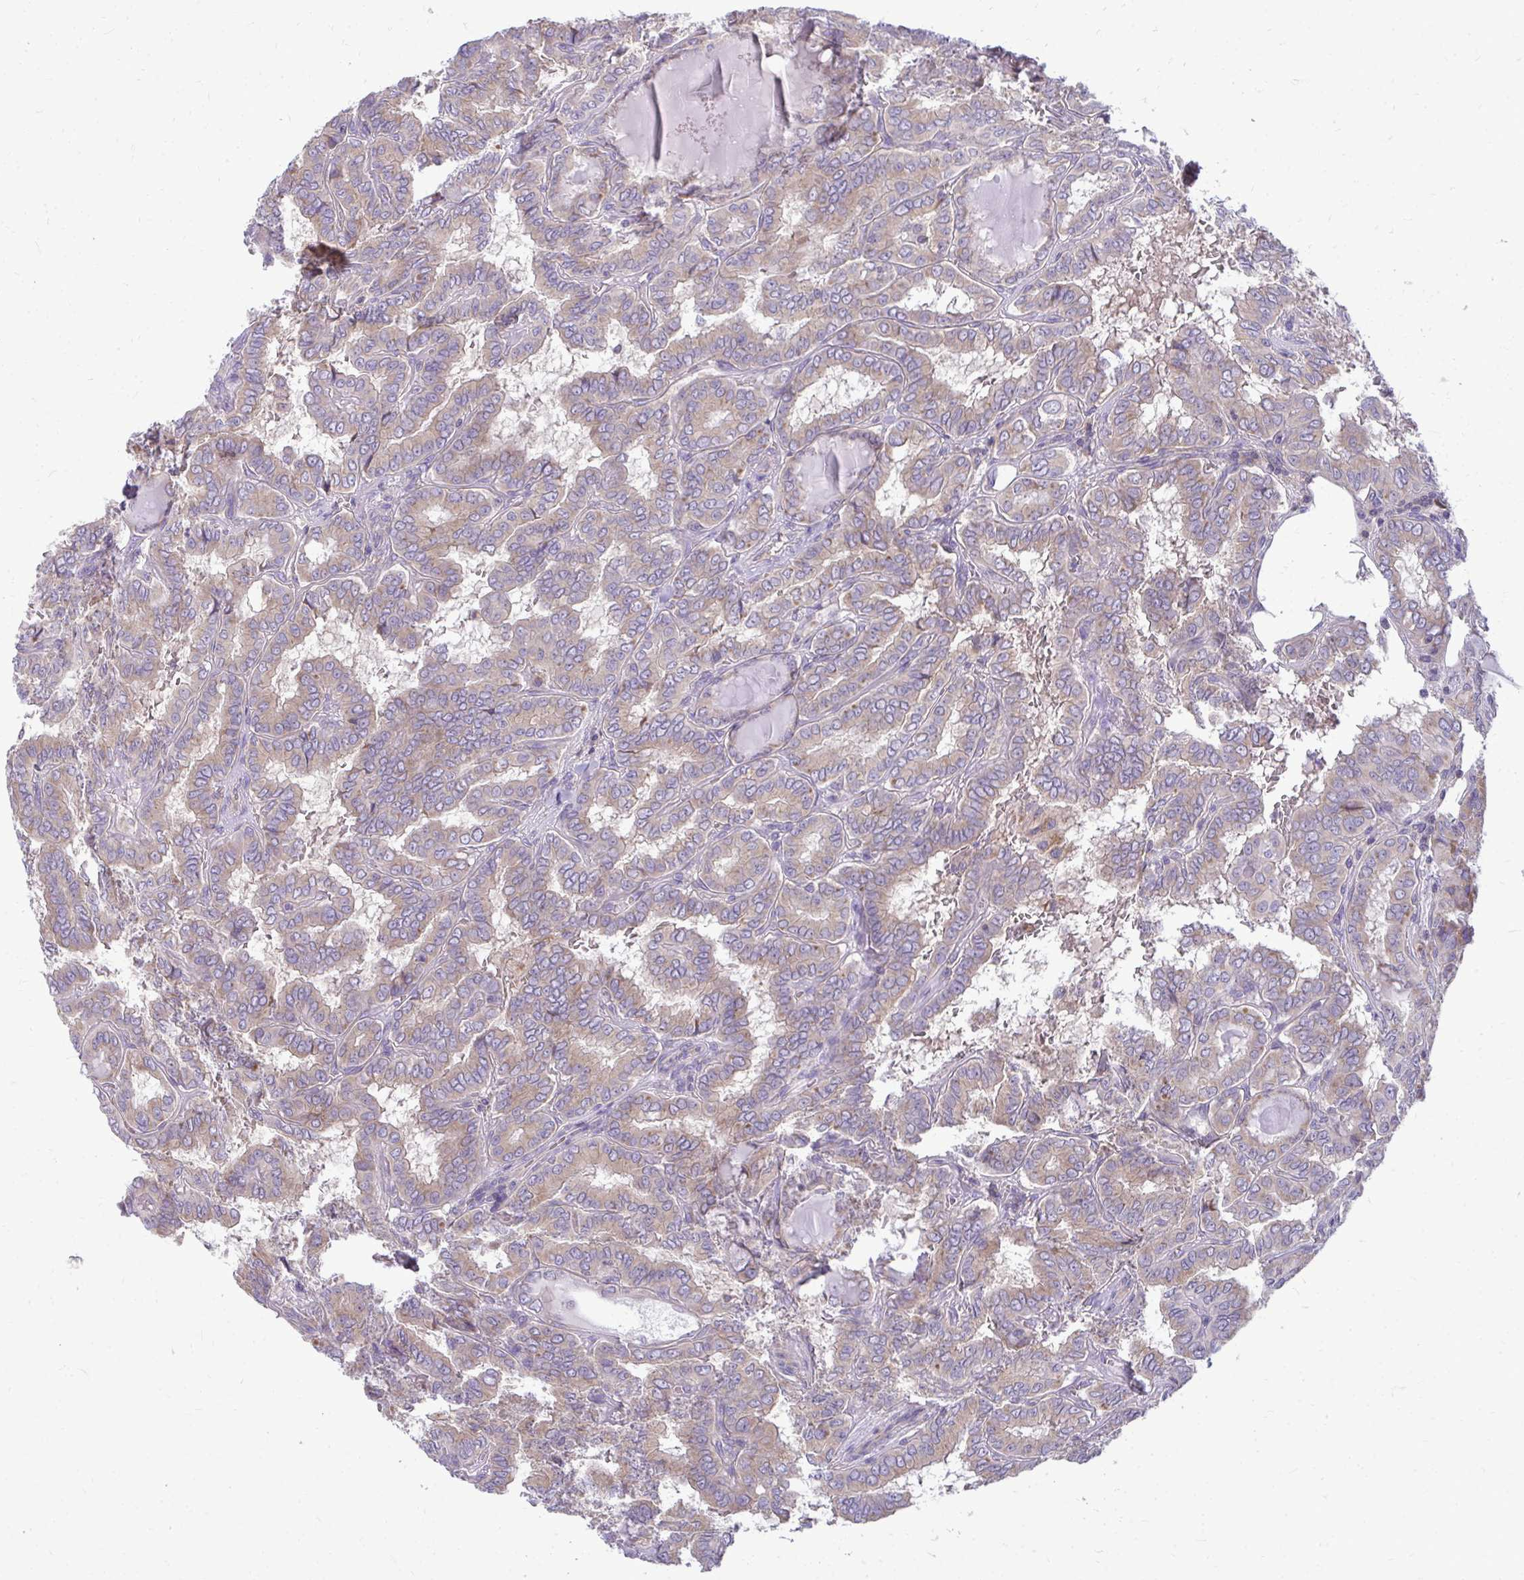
{"staining": {"intensity": "weak", "quantity": "25%-75%", "location": "cytoplasmic/membranous"}, "tissue": "thyroid cancer", "cell_type": "Tumor cells", "image_type": "cancer", "snomed": [{"axis": "morphology", "description": "Papillary adenocarcinoma, NOS"}, {"axis": "topography", "description": "Thyroid gland"}], "caption": "DAB (3,3'-diaminobenzidine) immunohistochemical staining of thyroid papillary adenocarcinoma reveals weak cytoplasmic/membranous protein staining in approximately 25%-75% of tumor cells. (DAB (3,3'-diaminobenzidine) IHC with brightfield microscopy, high magnification).", "gene": "RPLP2", "patient": {"sex": "female", "age": 46}}